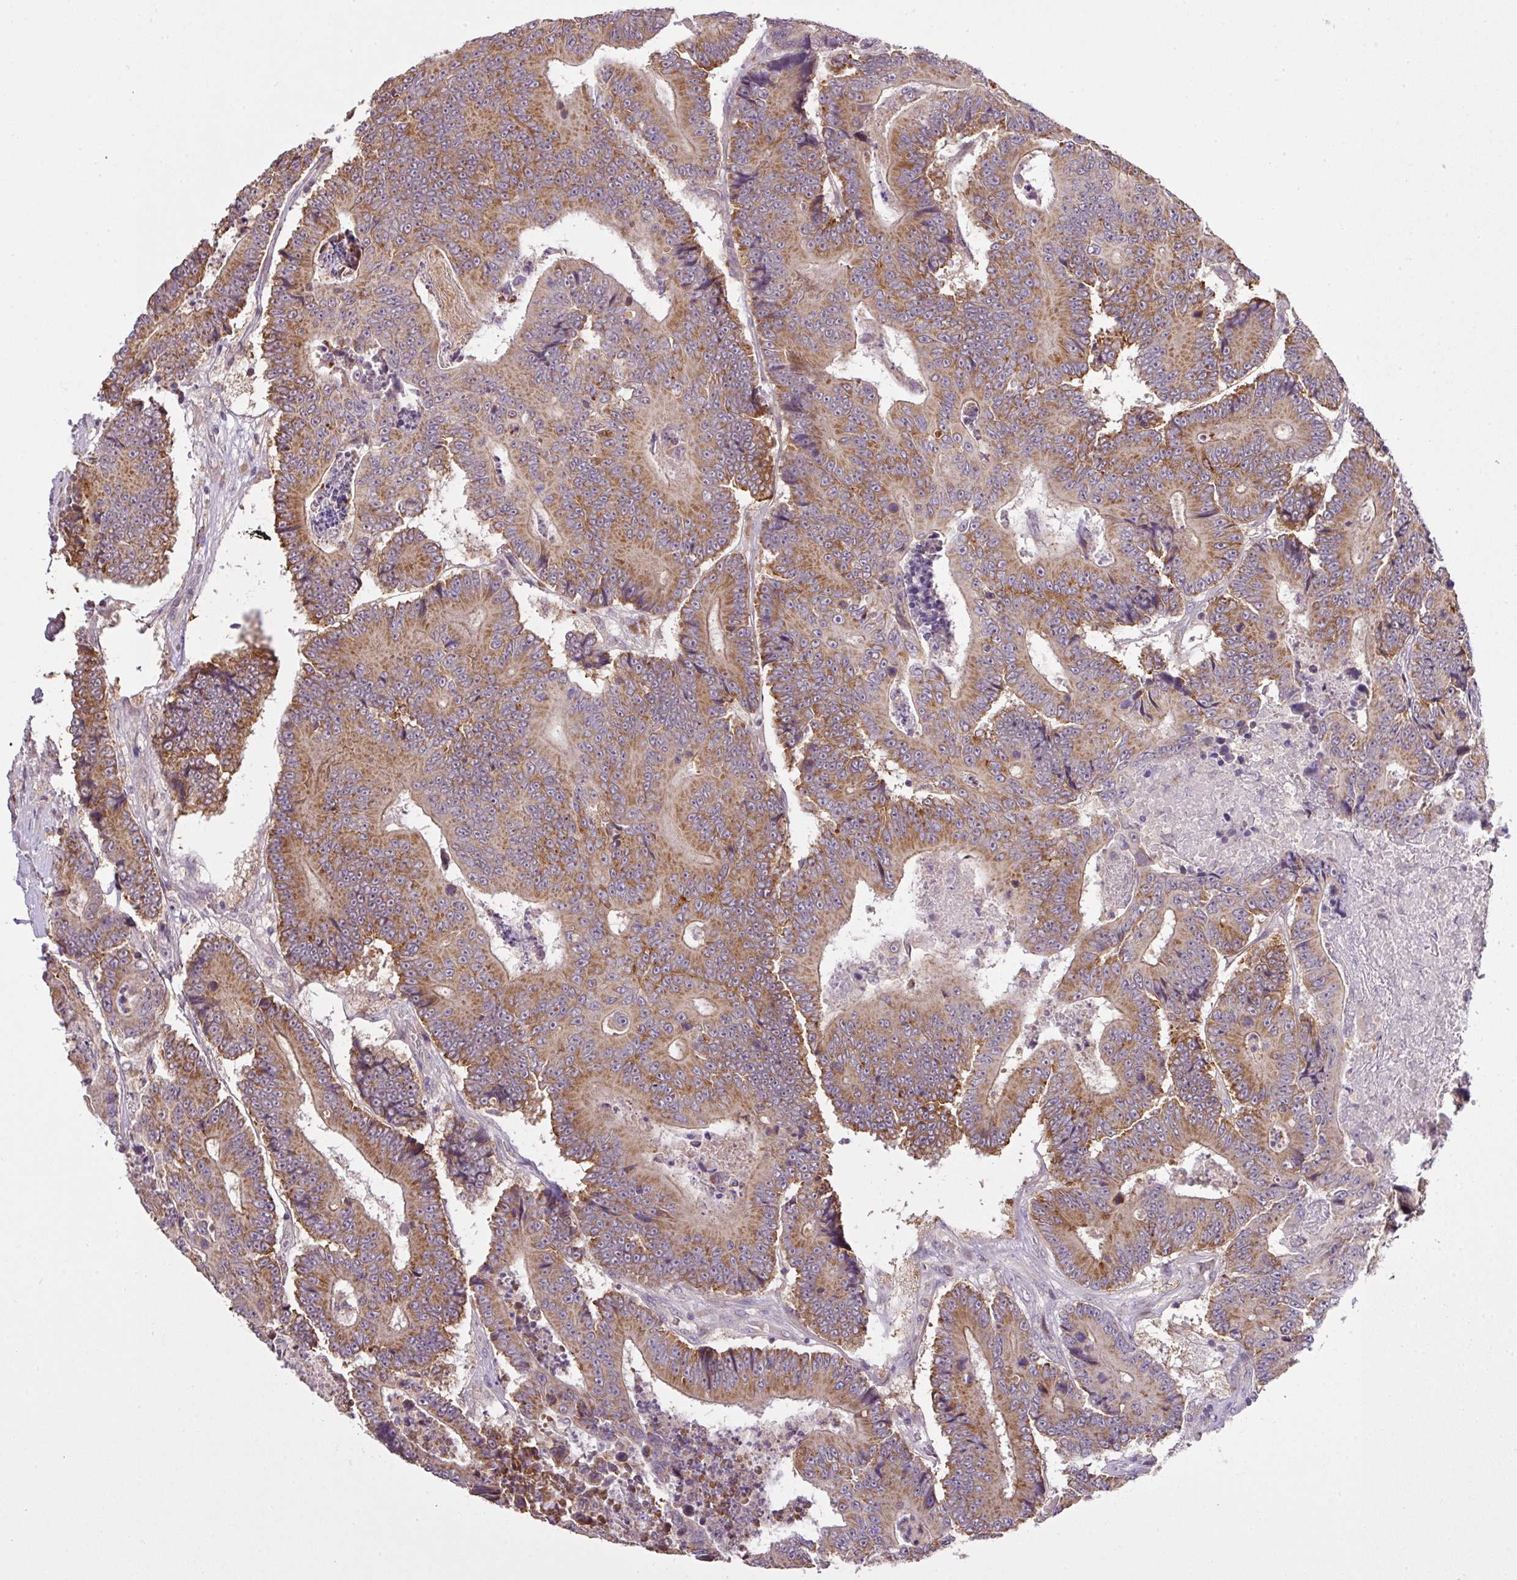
{"staining": {"intensity": "moderate", "quantity": ">75%", "location": "cytoplasmic/membranous"}, "tissue": "colorectal cancer", "cell_type": "Tumor cells", "image_type": "cancer", "snomed": [{"axis": "morphology", "description": "Adenocarcinoma, NOS"}, {"axis": "topography", "description": "Colon"}], "caption": "Protein staining of colorectal cancer (adenocarcinoma) tissue shows moderate cytoplasmic/membranous positivity in about >75% of tumor cells. (DAB (3,3'-diaminobenzidine) = brown stain, brightfield microscopy at high magnification).", "gene": "SMCO4", "patient": {"sex": "male", "age": 83}}